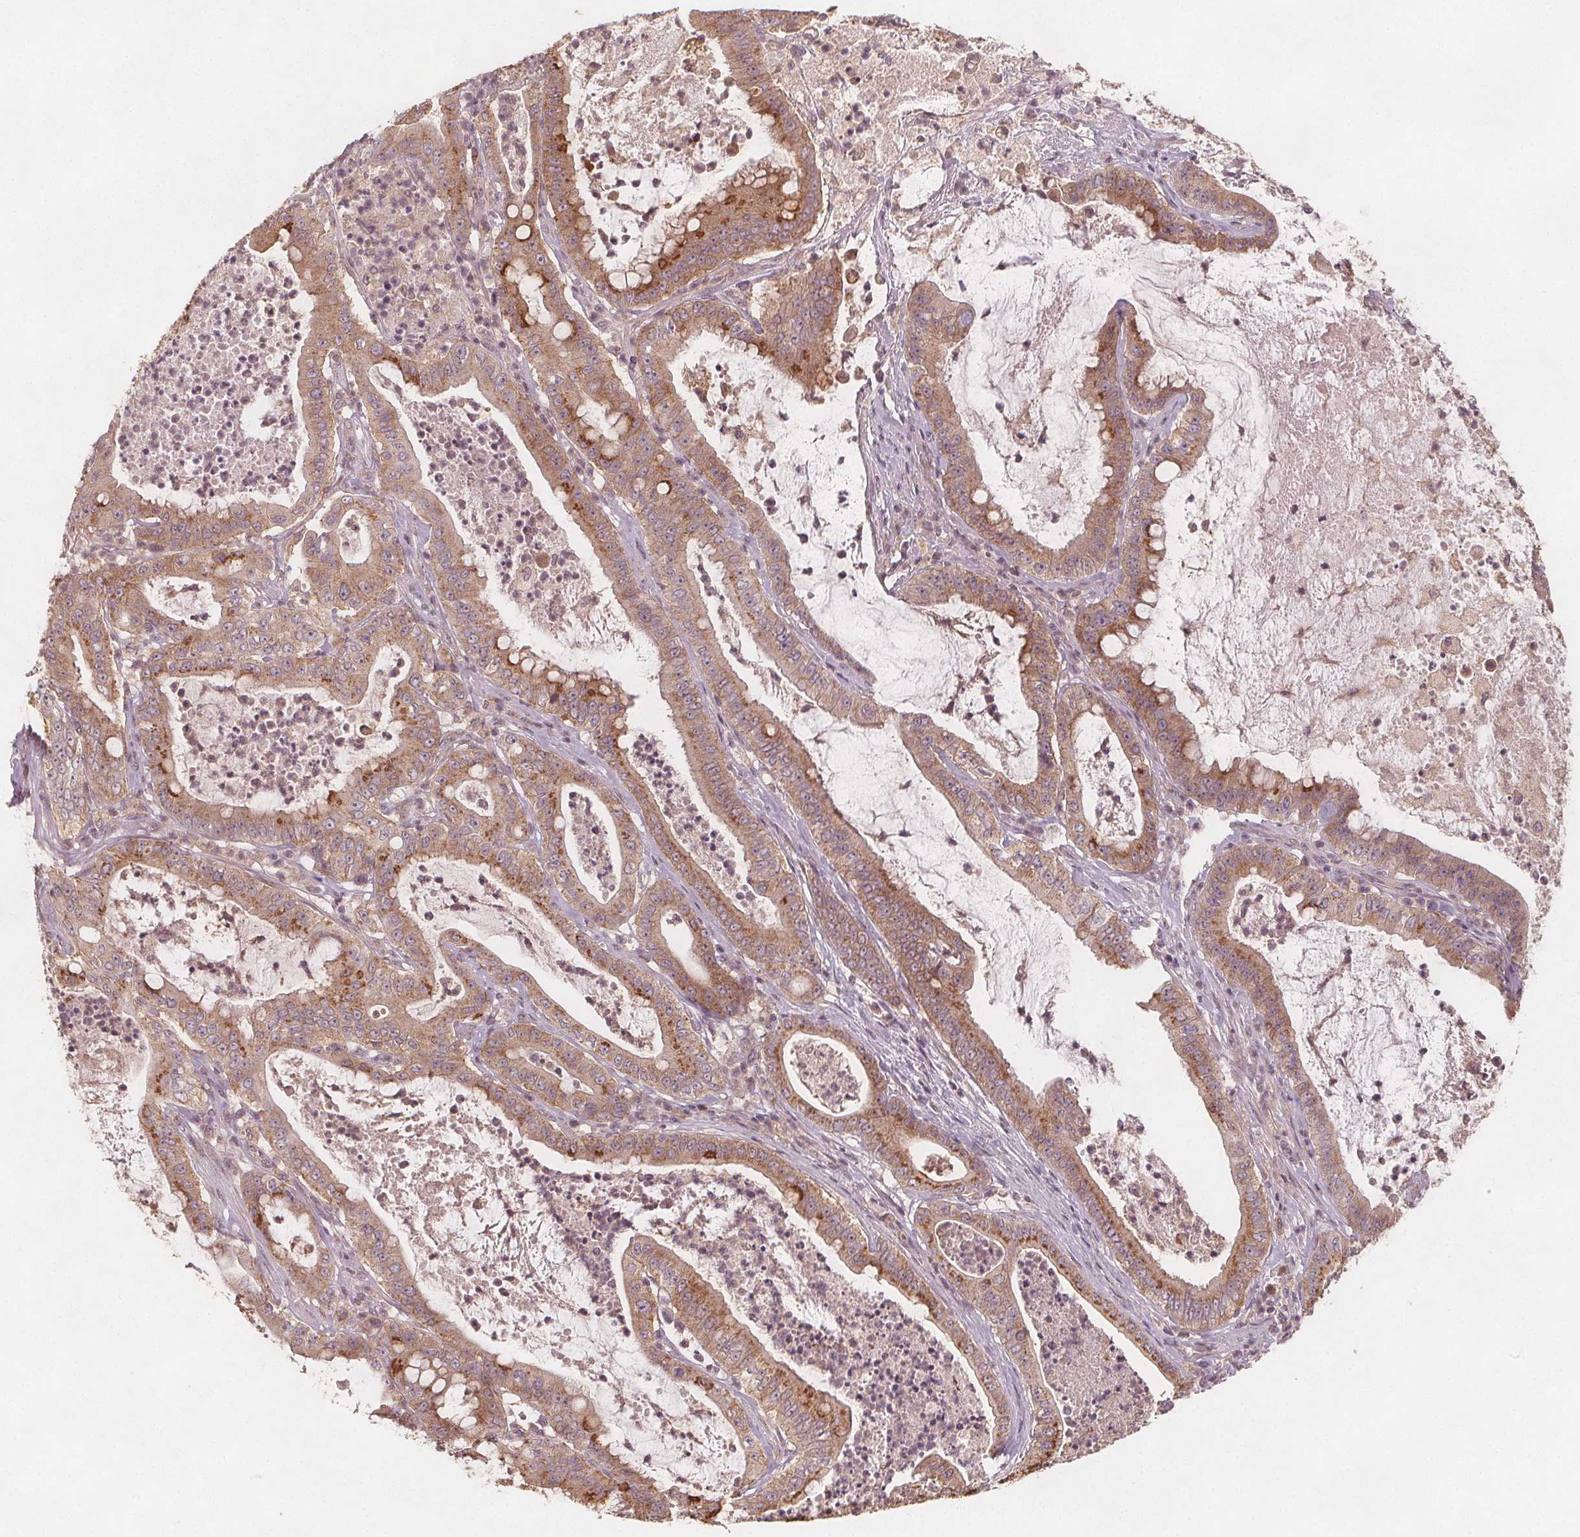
{"staining": {"intensity": "moderate", "quantity": ">75%", "location": "cytoplasmic/membranous"}, "tissue": "pancreatic cancer", "cell_type": "Tumor cells", "image_type": "cancer", "snomed": [{"axis": "morphology", "description": "Adenocarcinoma, NOS"}, {"axis": "topography", "description": "Pancreas"}], "caption": "Protein analysis of pancreatic cancer (adenocarcinoma) tissue displays moderate cytoplasmic/membranous expression in about >75% of tumor cells. (DAB IHC, brown staining for protein, blue staining for nuclei).", "gene": "NCSTN", "patient": {"sex": "male", "age": 71}}